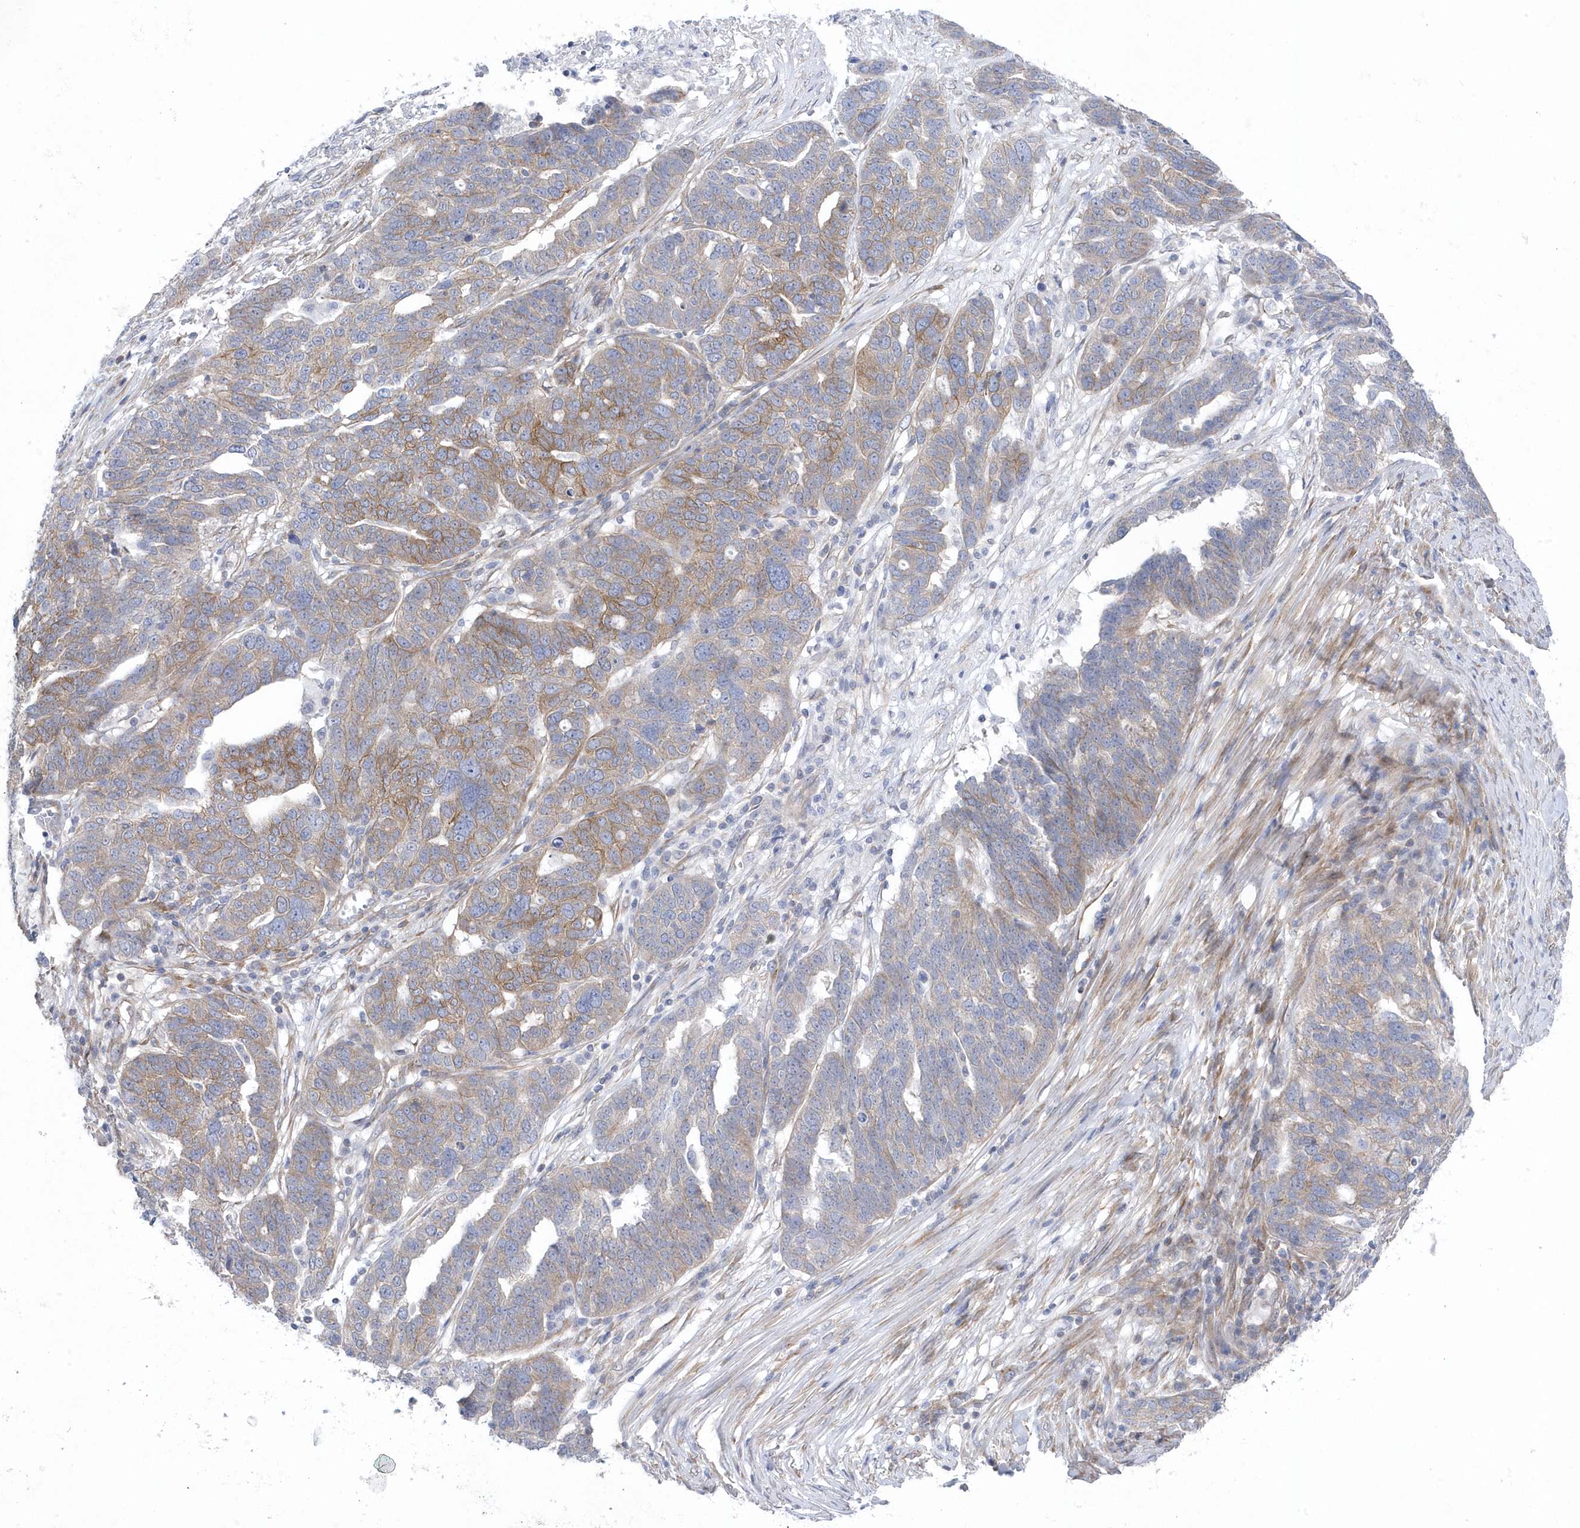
{"staining": {"intensity": "moderate", "quantity": "25%-75%", "location": "cytoplasmic/membranous"}, "tissue": "ovarian cancer", "cell_type": "Tumor cells", "image_type": "cancer", "snomed": [{"axis": "morphology", "description": "Cystadenocarcinoma, serous, NOS"}, {"axis": "topography", "description": "Ovary"}], "caption": "This is an image of immunohistochemistry staining of ovarian serous cystadenocarcinoma, which shows moderate expression in the cytoplasmic/membranous of tumor cells.", "gene": "ANAPC1", "patient": {"sex": "female", "age": 59}}